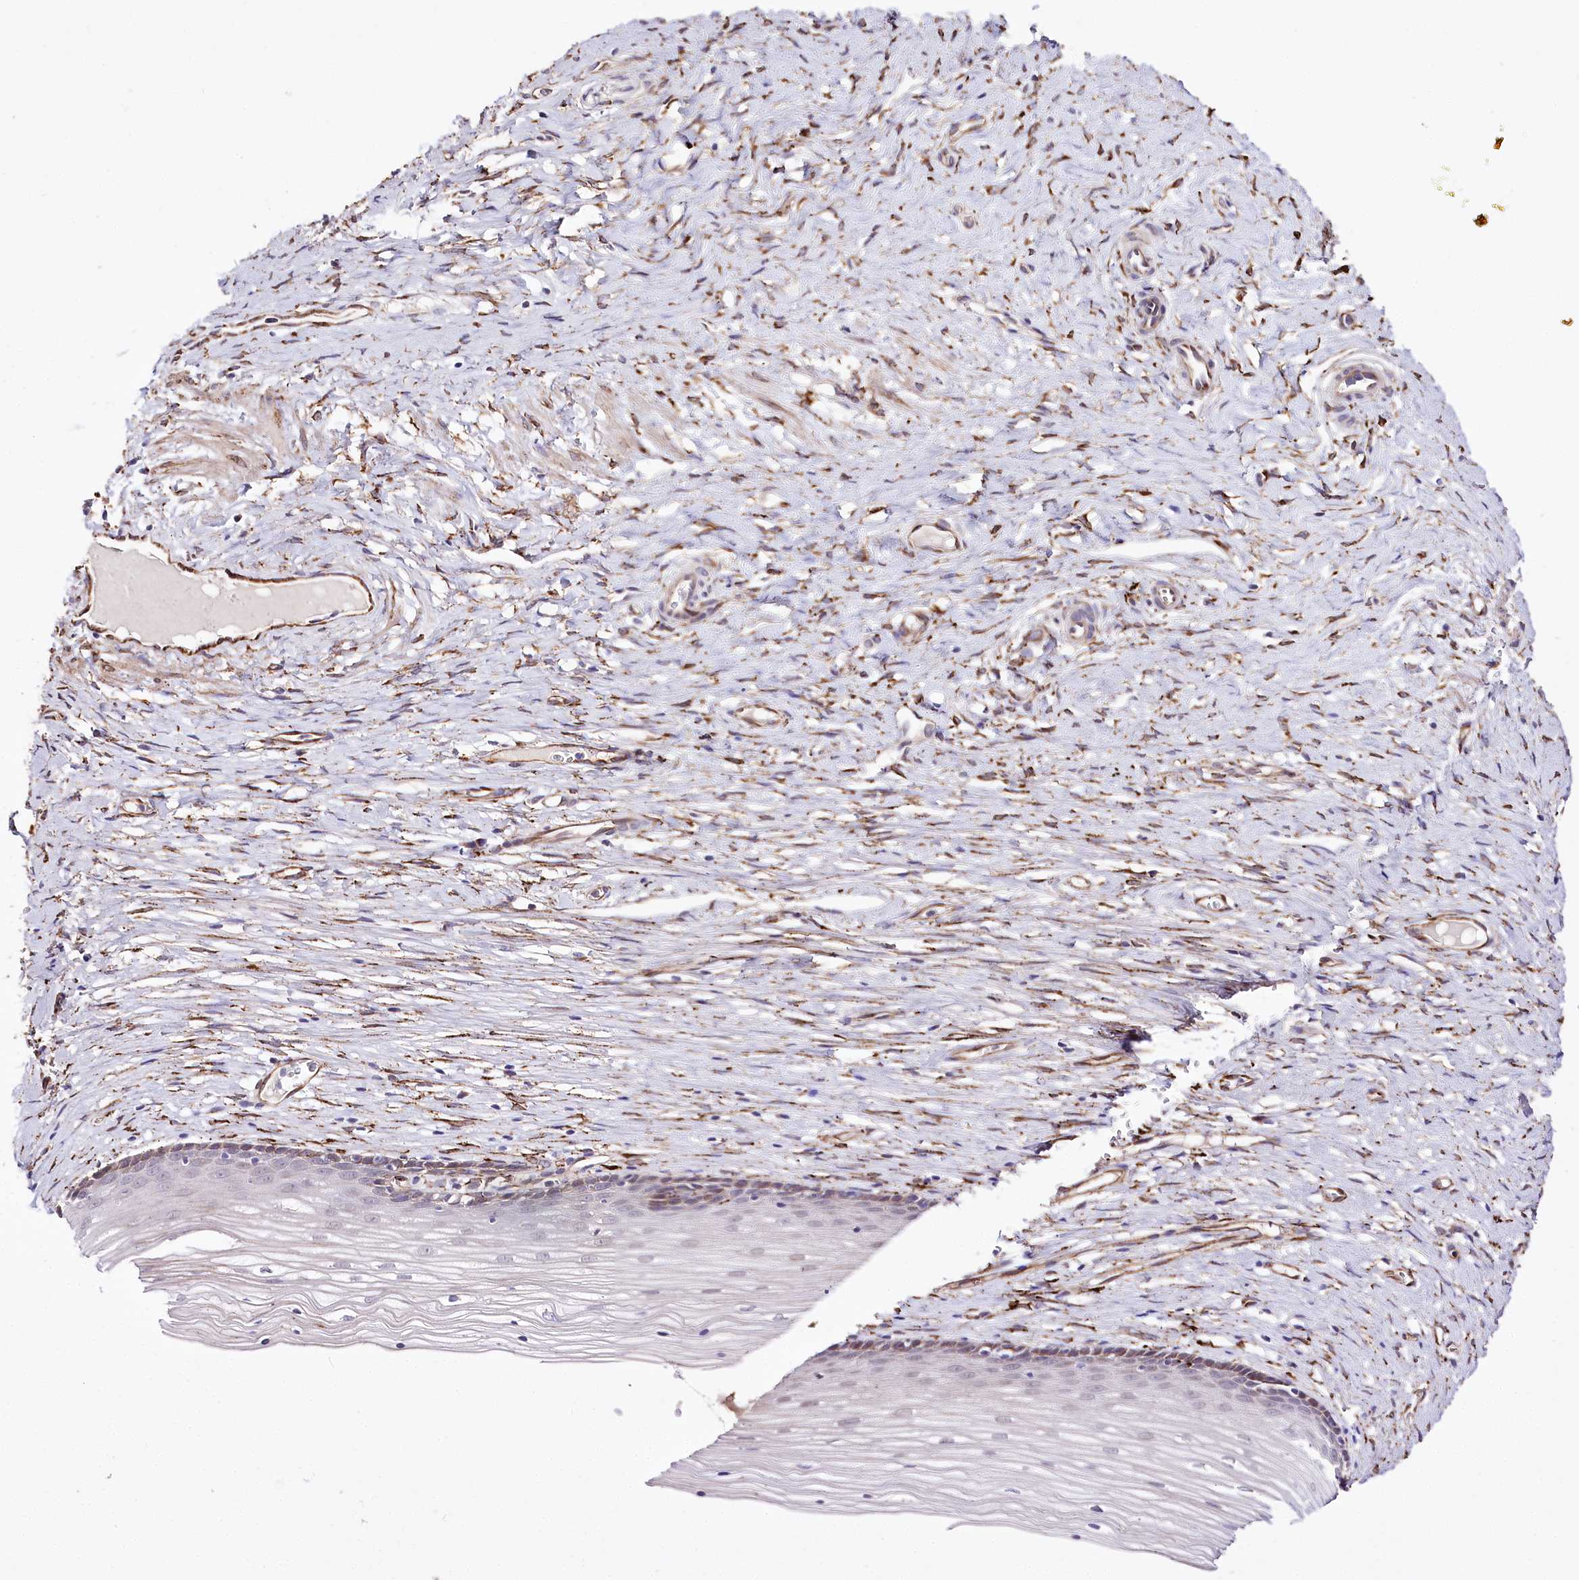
{"staining": {"intensity": "negative", "quantity": "none", "location": "none"}, "tissue": "cervix", "cell_type": "Glandular cells", "image_type": "normal", "snomed": [{"axis": "morphology", "description": "Normal tissue, NOS"}, {"axis": "topography", "description": "Cervix"}], "caption": "Protein analysis of unremarkable cervix displays no significant expression in glandular cells.", "gene": "WWC1", "patient": {"sex": "female", "age": 42}}